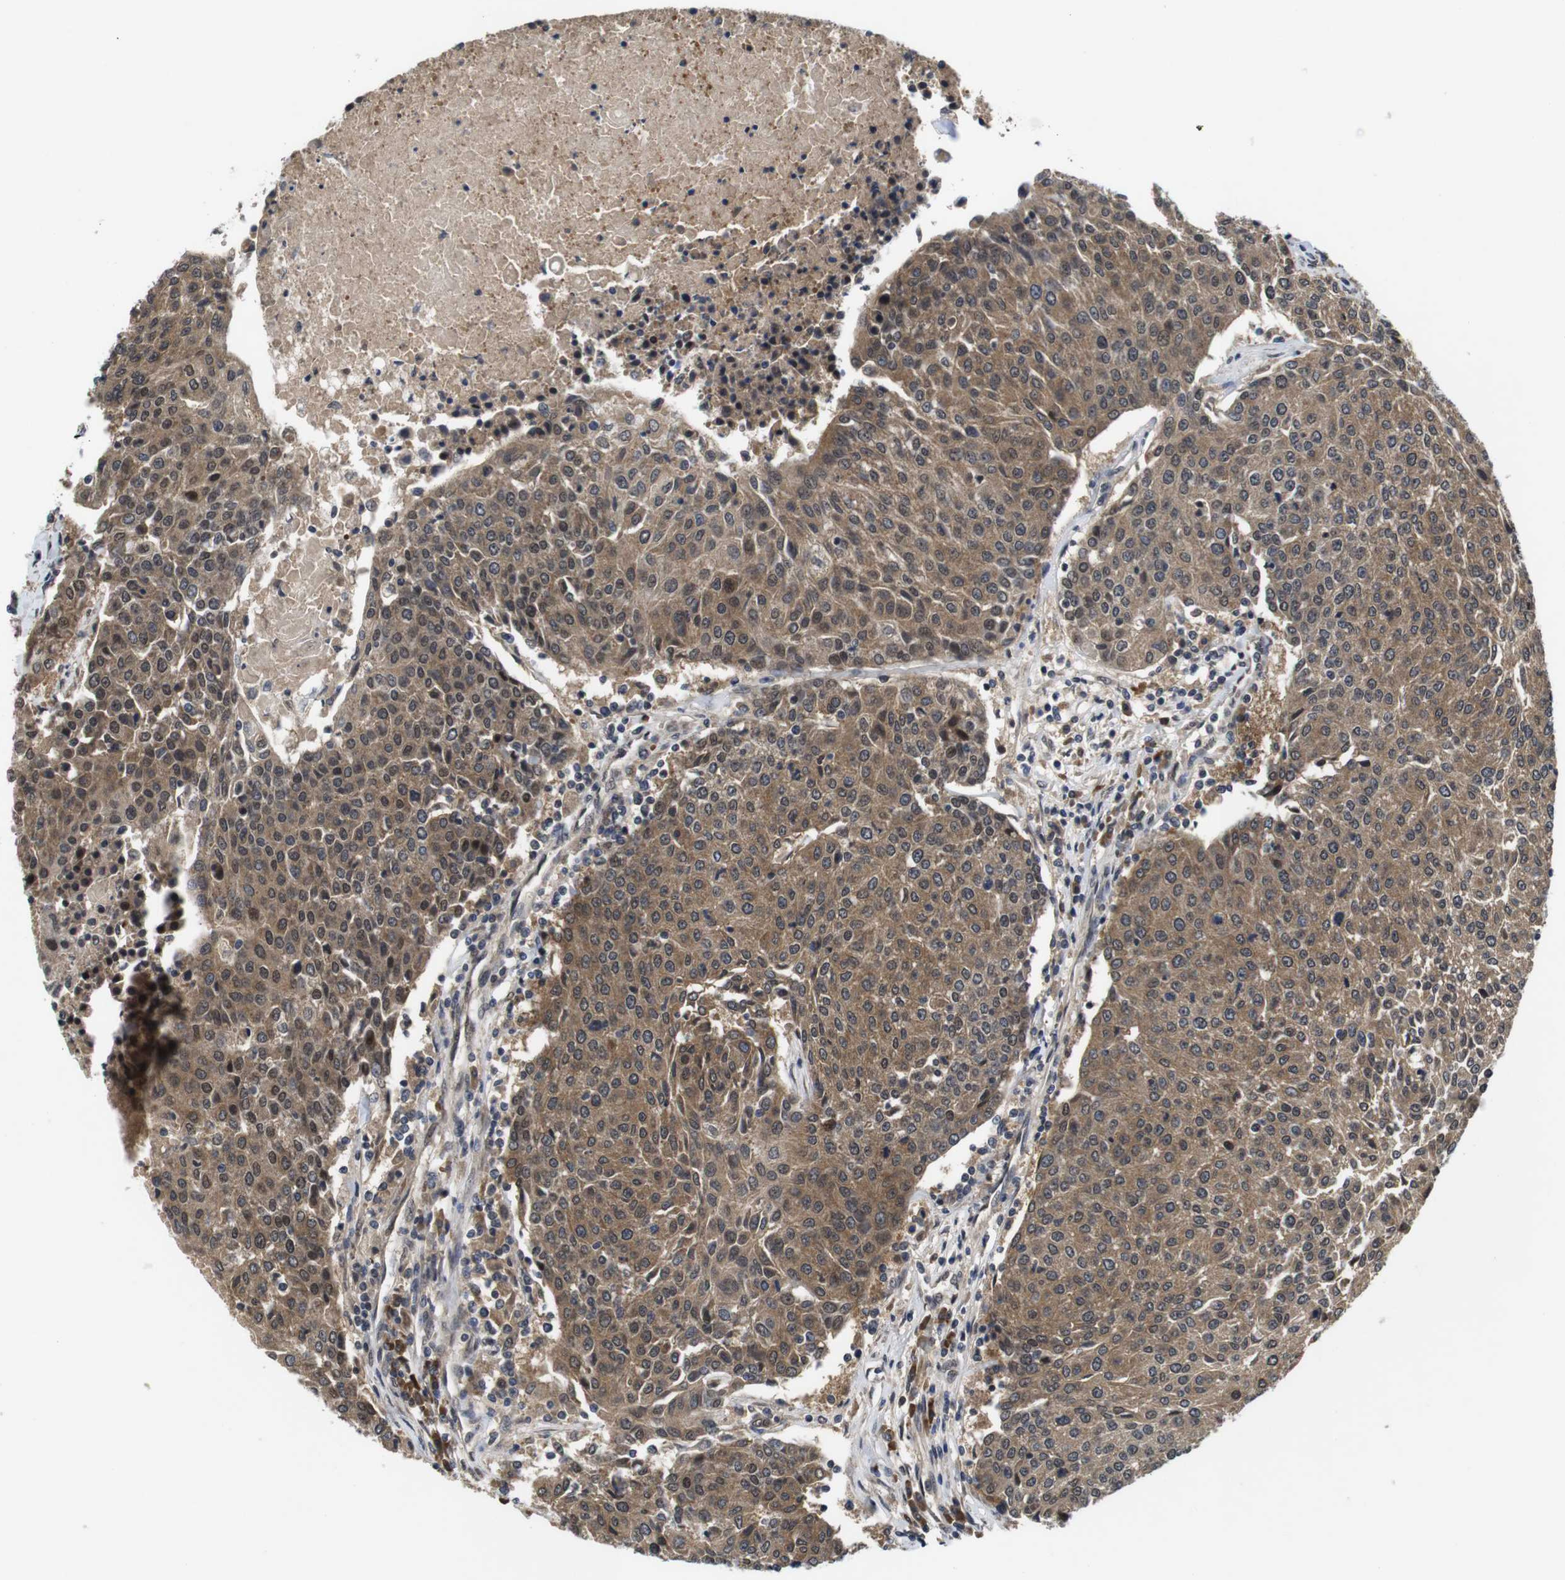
{"staining": {"intensity": "moderate", "quantity": ">75%", "location": "cytoplasmic/membranous,nuclear"}, "tissue": "urothelial cancer", "cell_type": "Tumor cells", "image_type": "cancer", "snomed": [{"axis": "morphology", "description": "Urothelial carcinoma, High grade"}, {"axis": "topography", "description": "Urinary bladder"}], "caption": "Protein staining of urothelial cancer tissue displays moderate cytoplasmic/membranous and nuclear expression in about >75% of tumor cells. (DAB (3,3'-diaminobenzidine) = brown stain, brightfield microscopy at high magnification).", "gene": "ZBTB46", "patient": {"sex": "female", "age": 85}}